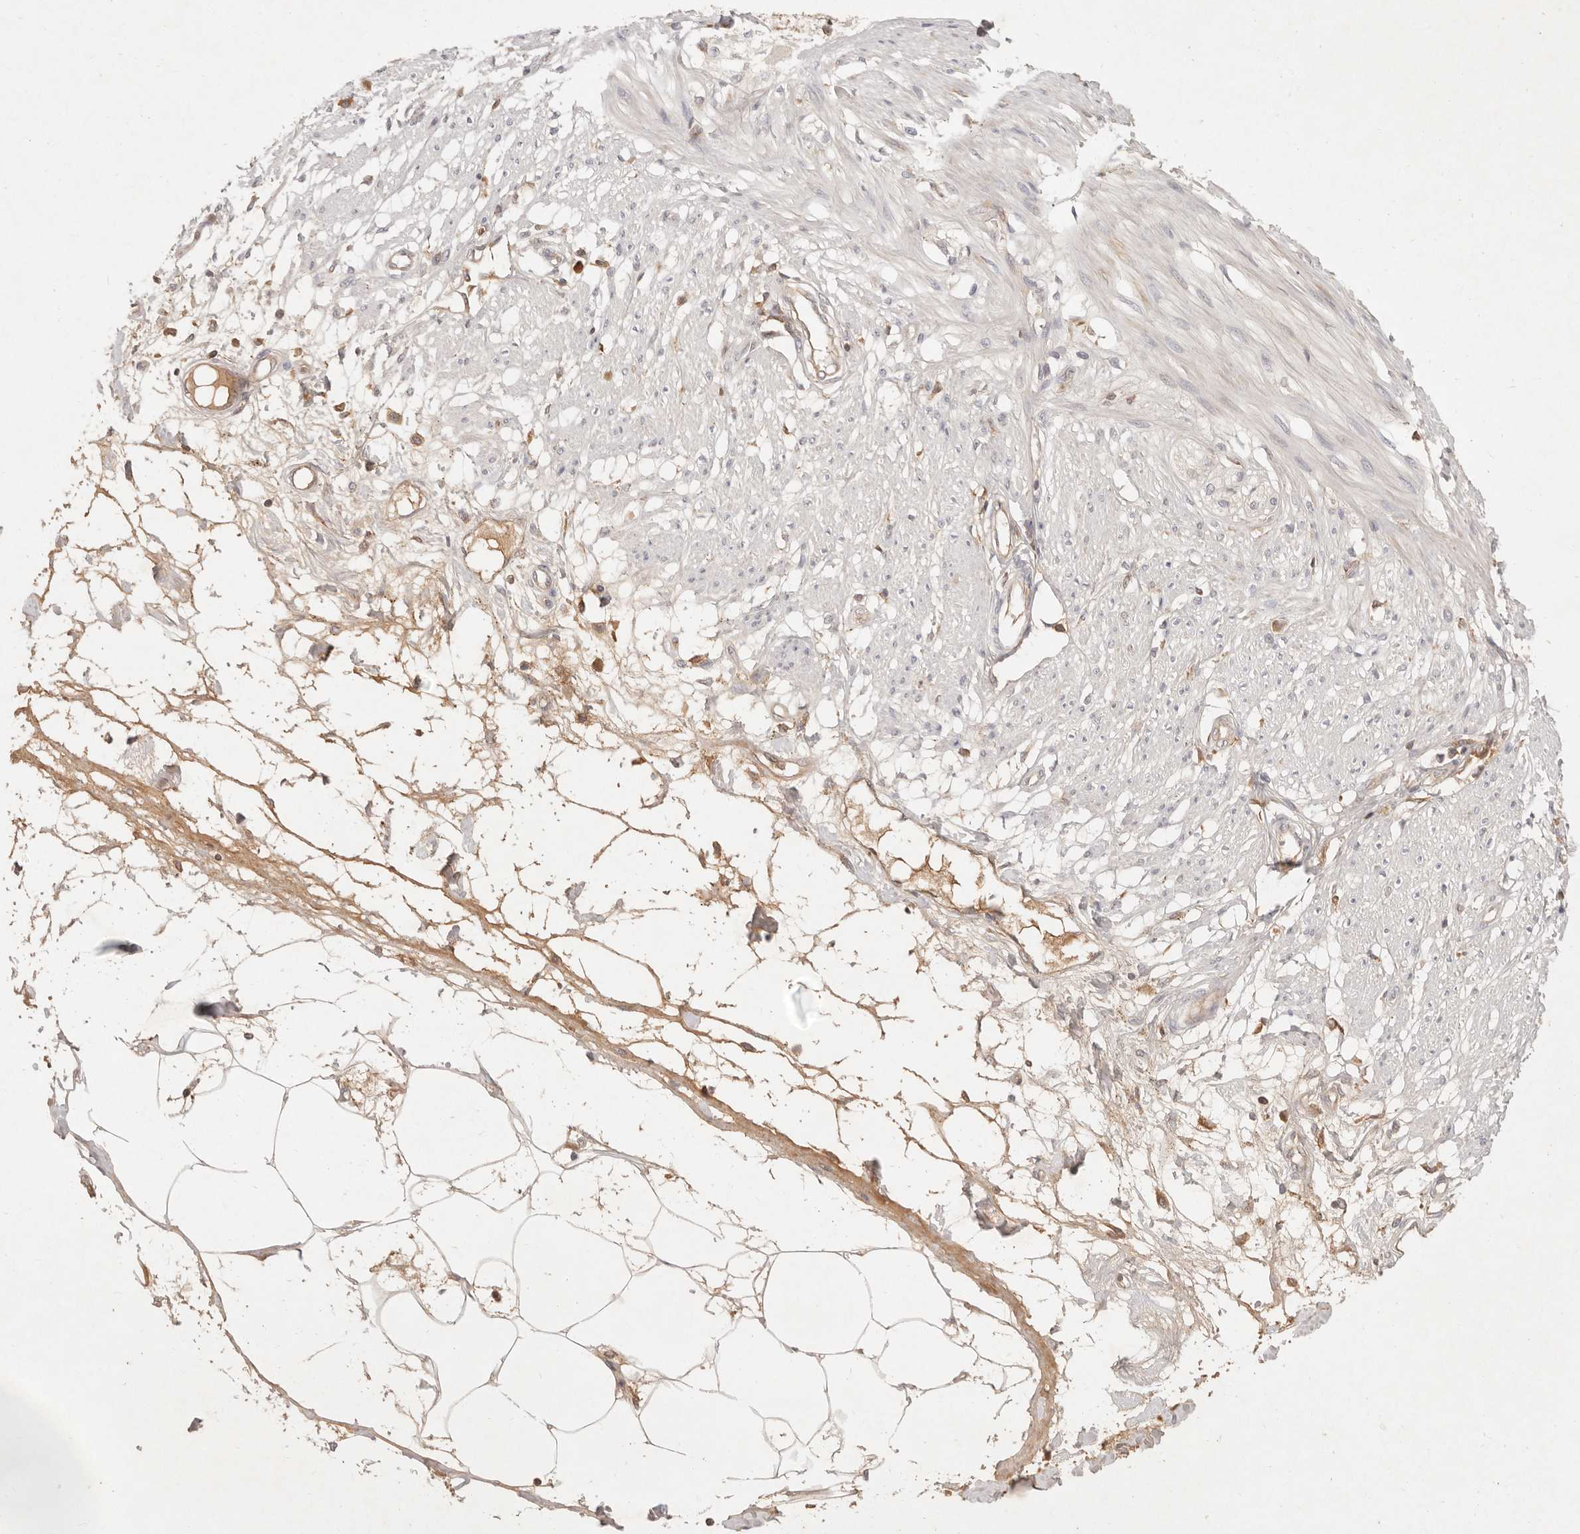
{"staining": {"intensity": "negative", "quantity": "none", "location": "none"}, "tissue": "smooth muscle", "cell_type": "Smooth muscle cells", "image_type": "normal", "snomed": [{"axis": "morphology", "description": "Normal tissue, NOS"}, {"axis": "morphology", "description": "Adenocarcinoma, NOS"}, {"axis": "topography", "description": "Smooth muscle"}, {"axis": "topography", "description": "Colon"}], "caption": "IHC of normal smooth muscle shows no positivity in smooth muscle cells. The staining was performed using DAB (3,3'-diaminobenzidine) to visualize the protein expression in brown, while the nuclei were stained in blue with hematoxylin (Magnification: 20x).", "gene": "NECAP2", "patient": {"sex": "male", "age": 14}}